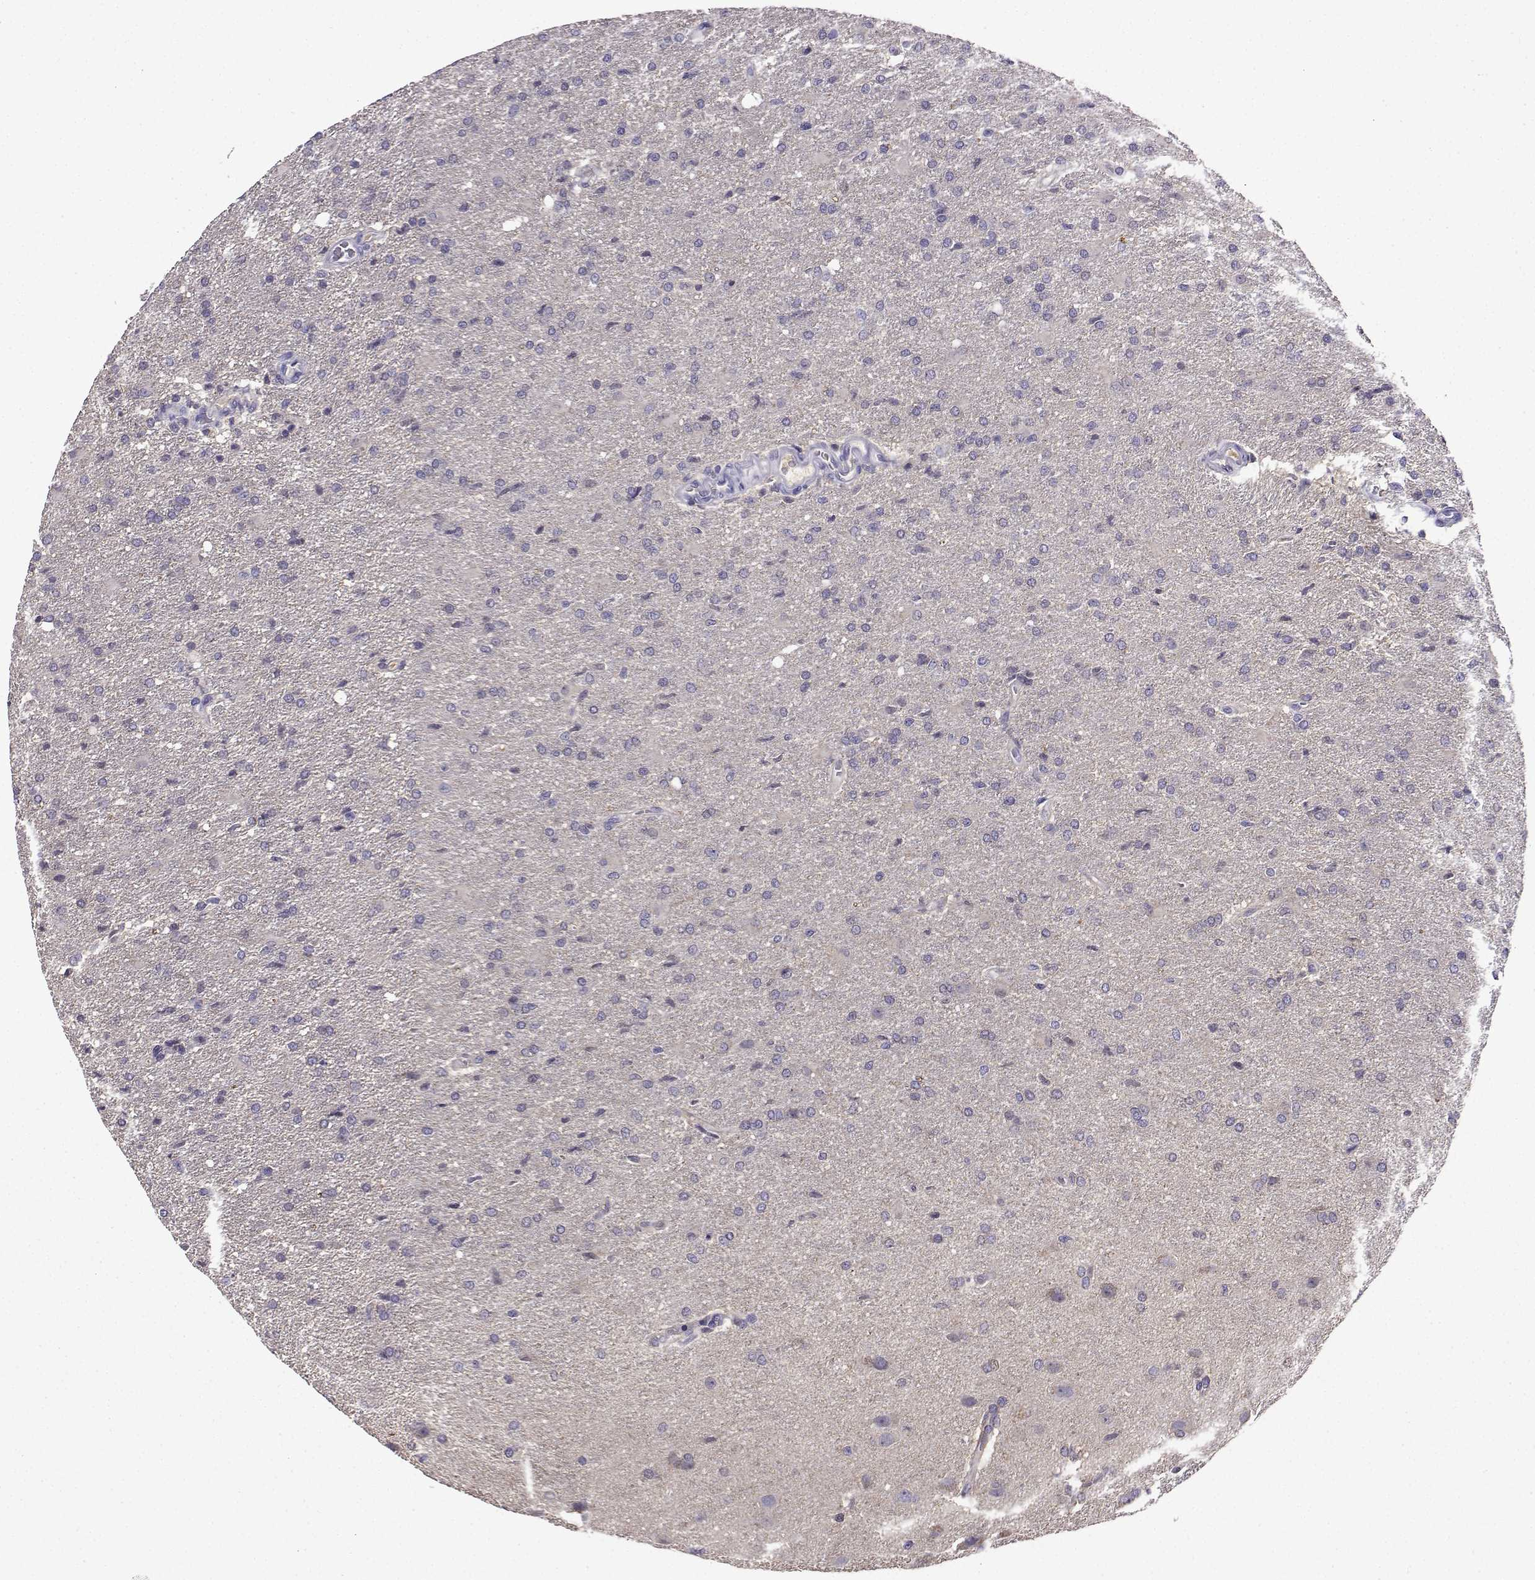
{"staining": {"intensity": "negative", "quantity": "none", "location": "none"}, "tissue": "glioma", "cell_type": "Tumor cells", "image_type": "cancer", "snomed": [{"axis": "morphology", "description": "Glioma, malignant, High grade"}, {"axis": "topography", "description": "Brain"}], "caption": "Immunohistochemistry (IHC) of malignant glioma (high-grade) displays no staining in tumor cells.", "gene": "LINGO1", "patient": {"sex": "male", "age": 68}}